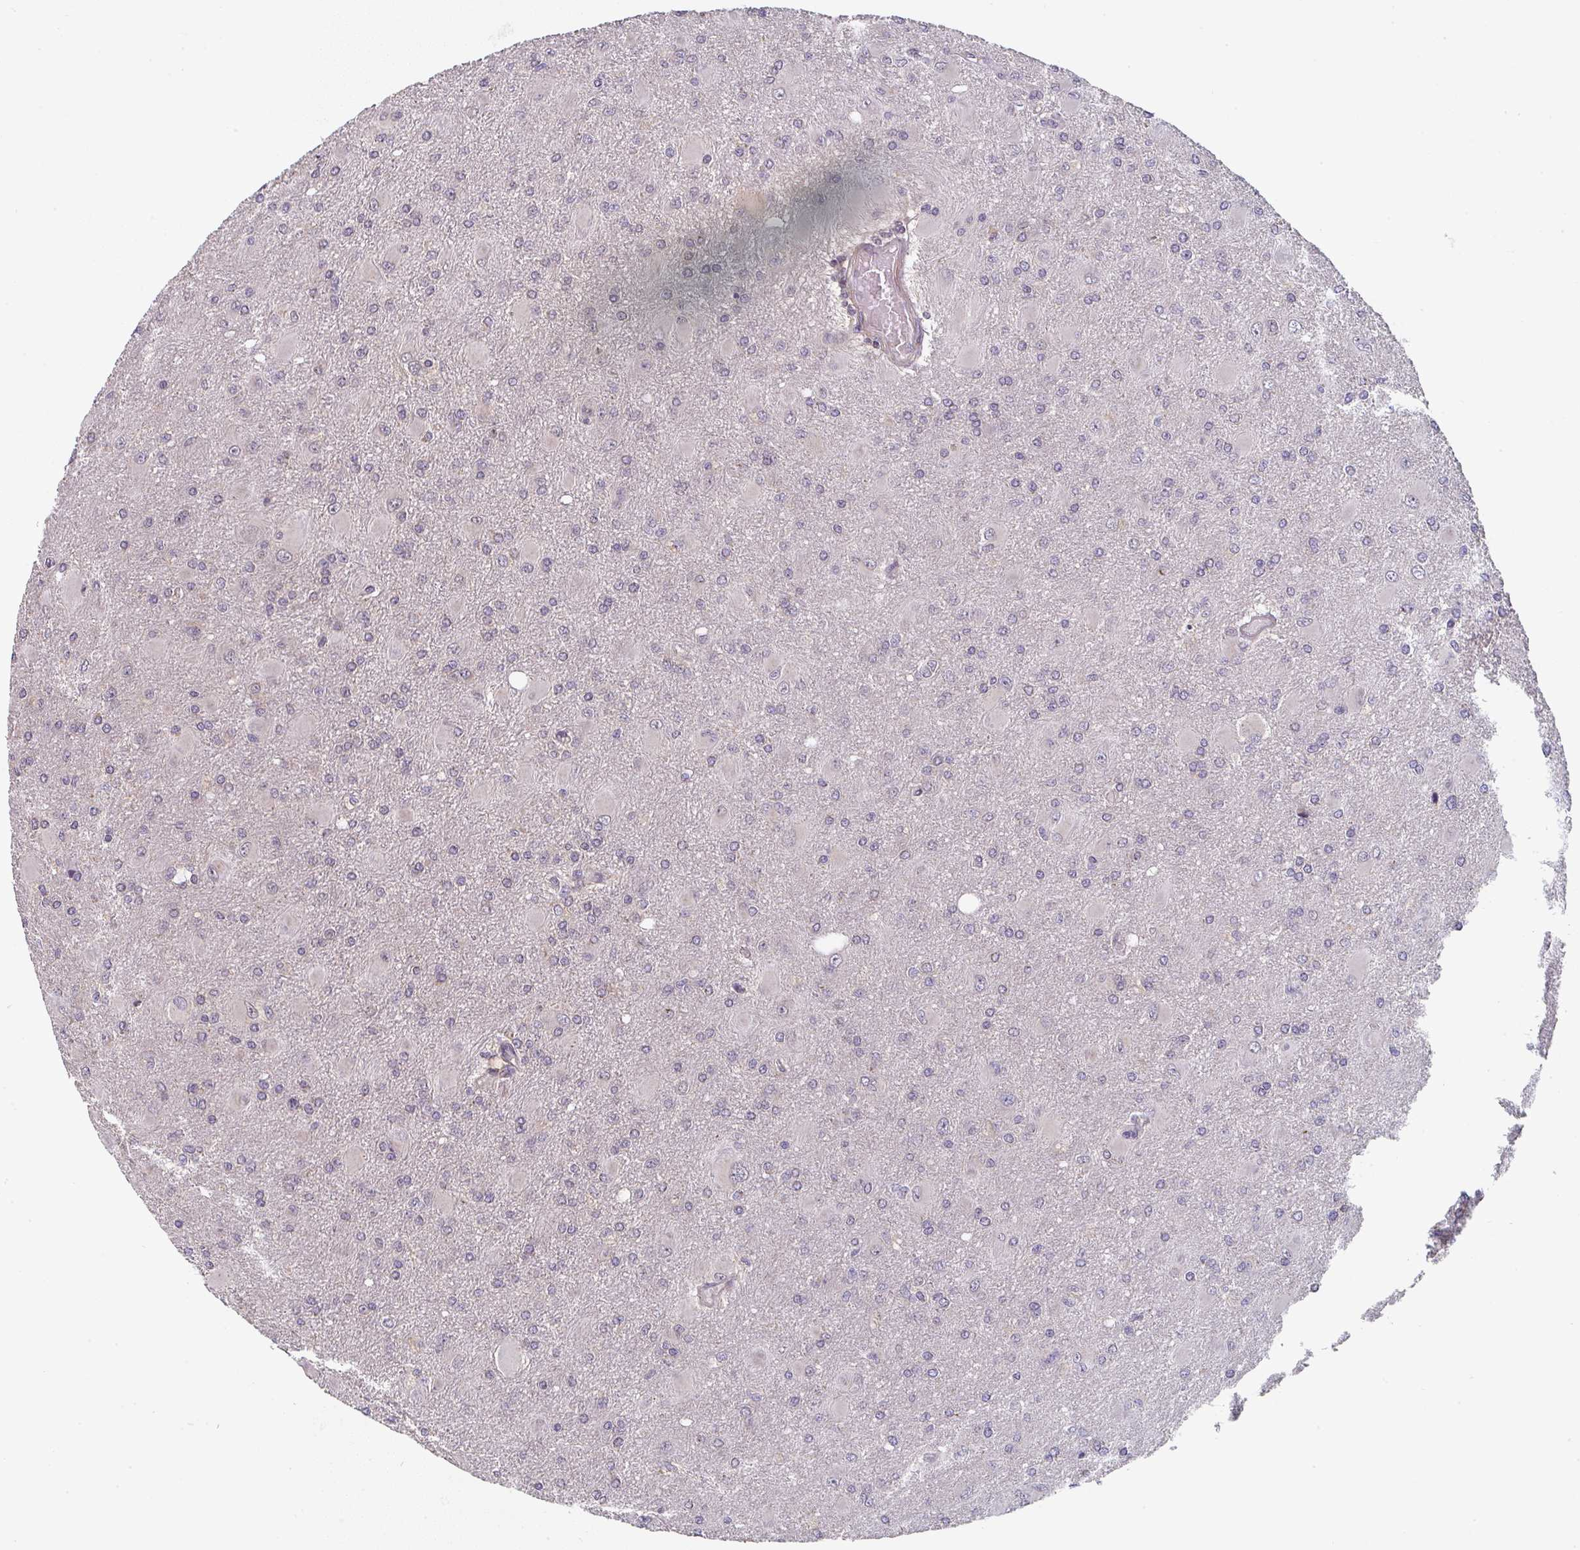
{"staining": {"intensity": "negative", "quantity": "none", "location": "none"}, "tissue": "glioma", "cell_type": "Tumor cells", "image_type": "cancer", "snomed": [{"axis": "morphology", "description": "Glioma, malignant, High grade"}, {"axis": "topography", "description": "Brain"}], "caption": "Immunohistochemistry micrograph of human glioma stained for a protein (brown), which shows no expression in tumor cells.", "gene": "RANGRF", "patient": {"sex": "male", "age": 67}}